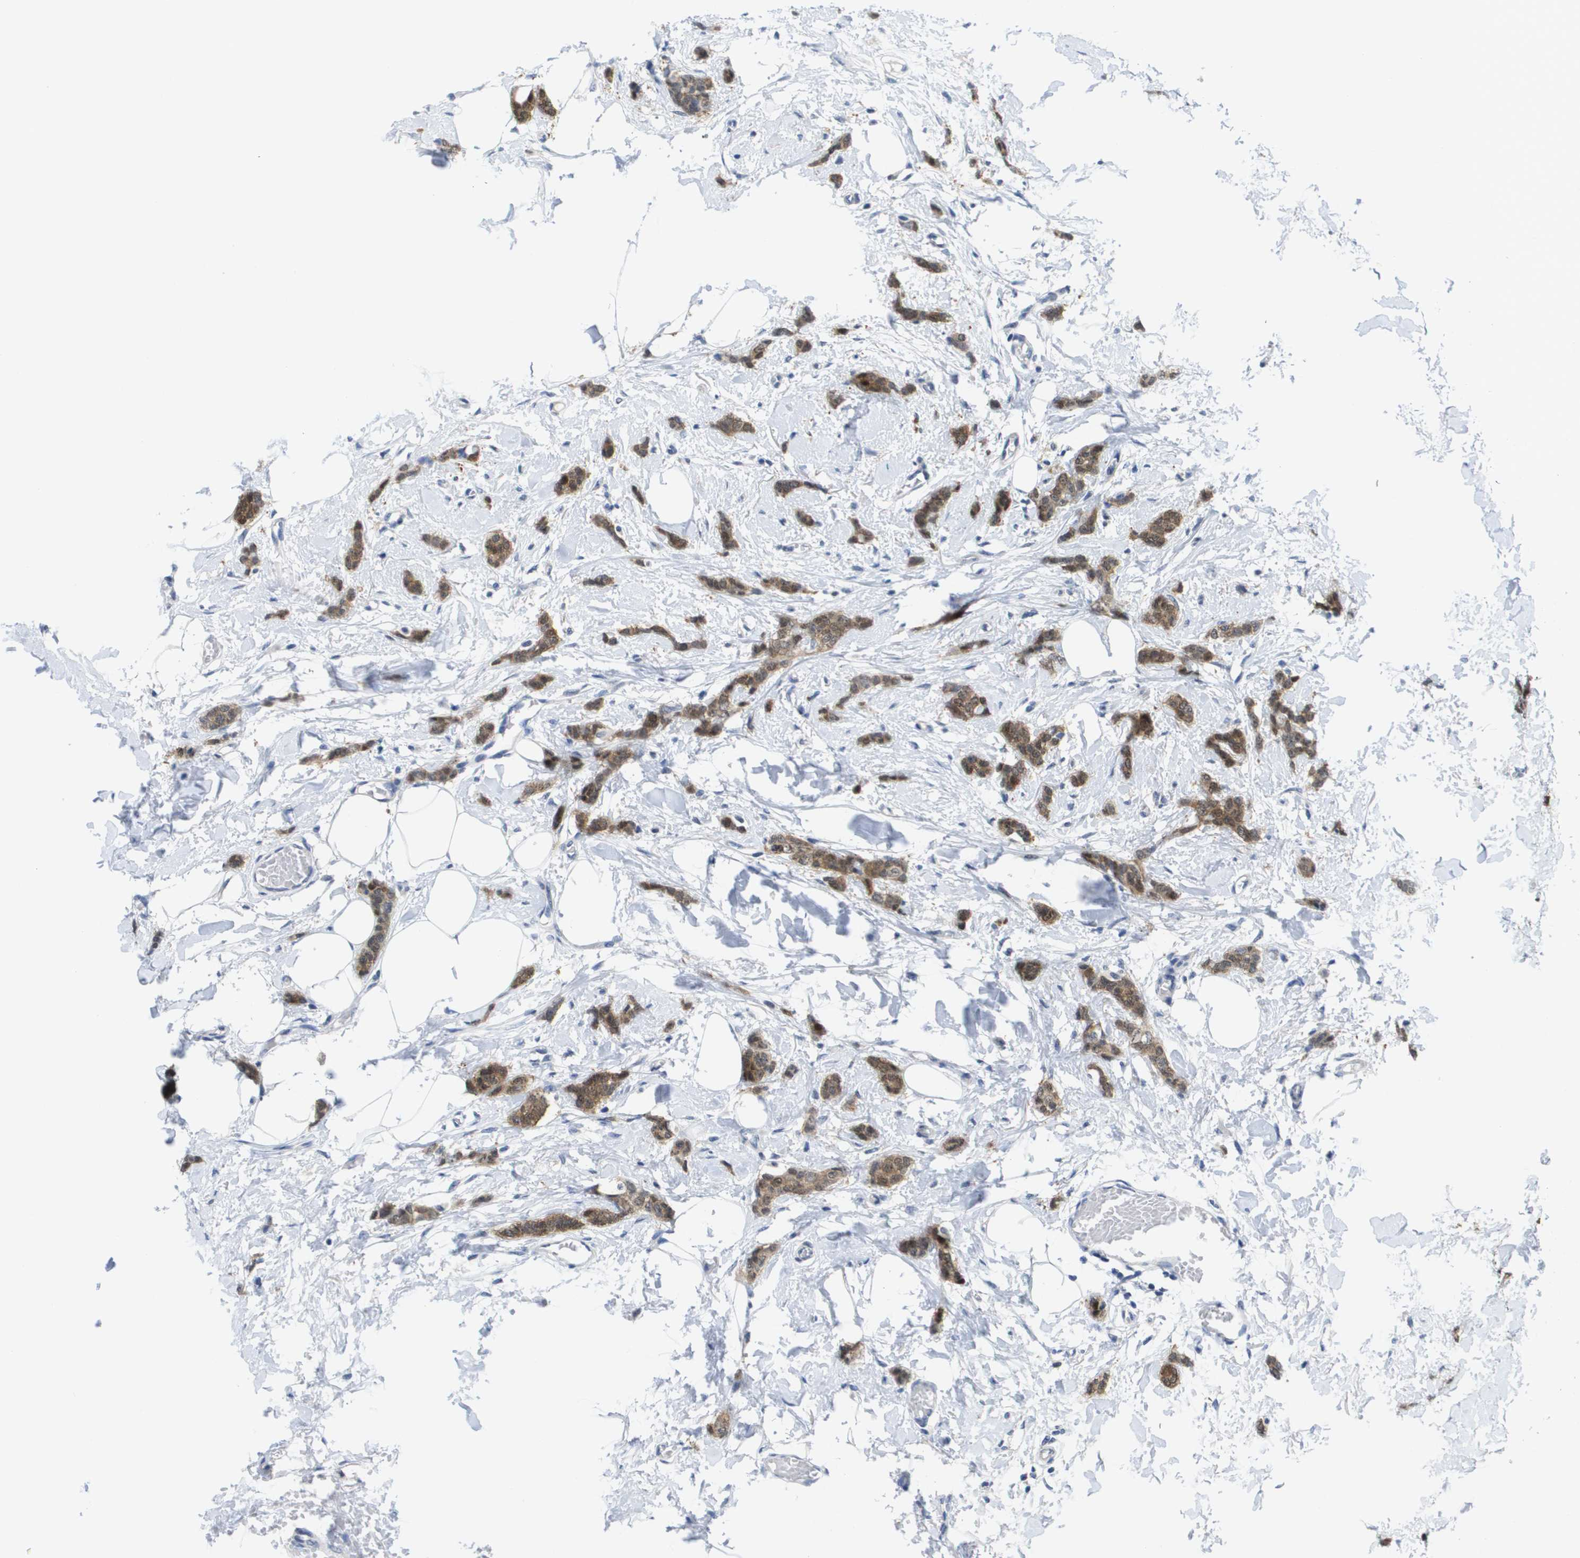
{"staining": {"intensity": "moderate", "quantity": ">75%", "location": "cytoplasmic/membranous"}, "tissue": "breast cancer", "cell_type": "Tumor cells", "image_type": "cancer", "snomed": [{"axis": "morphology", "description": "Lobular carcinoma"}, {"axis": "topography", "description": "Skin"}, {"axis": "topography", "description": "Breast"}], "caption": "This image exhibits IHC staining of human breast cancer, with medium moderate cytoplasmic/membranous positivity in approximately >75% of tumor cells.", "gene": "FKBP4", "patient": {"sex": "female", "age": 46}}